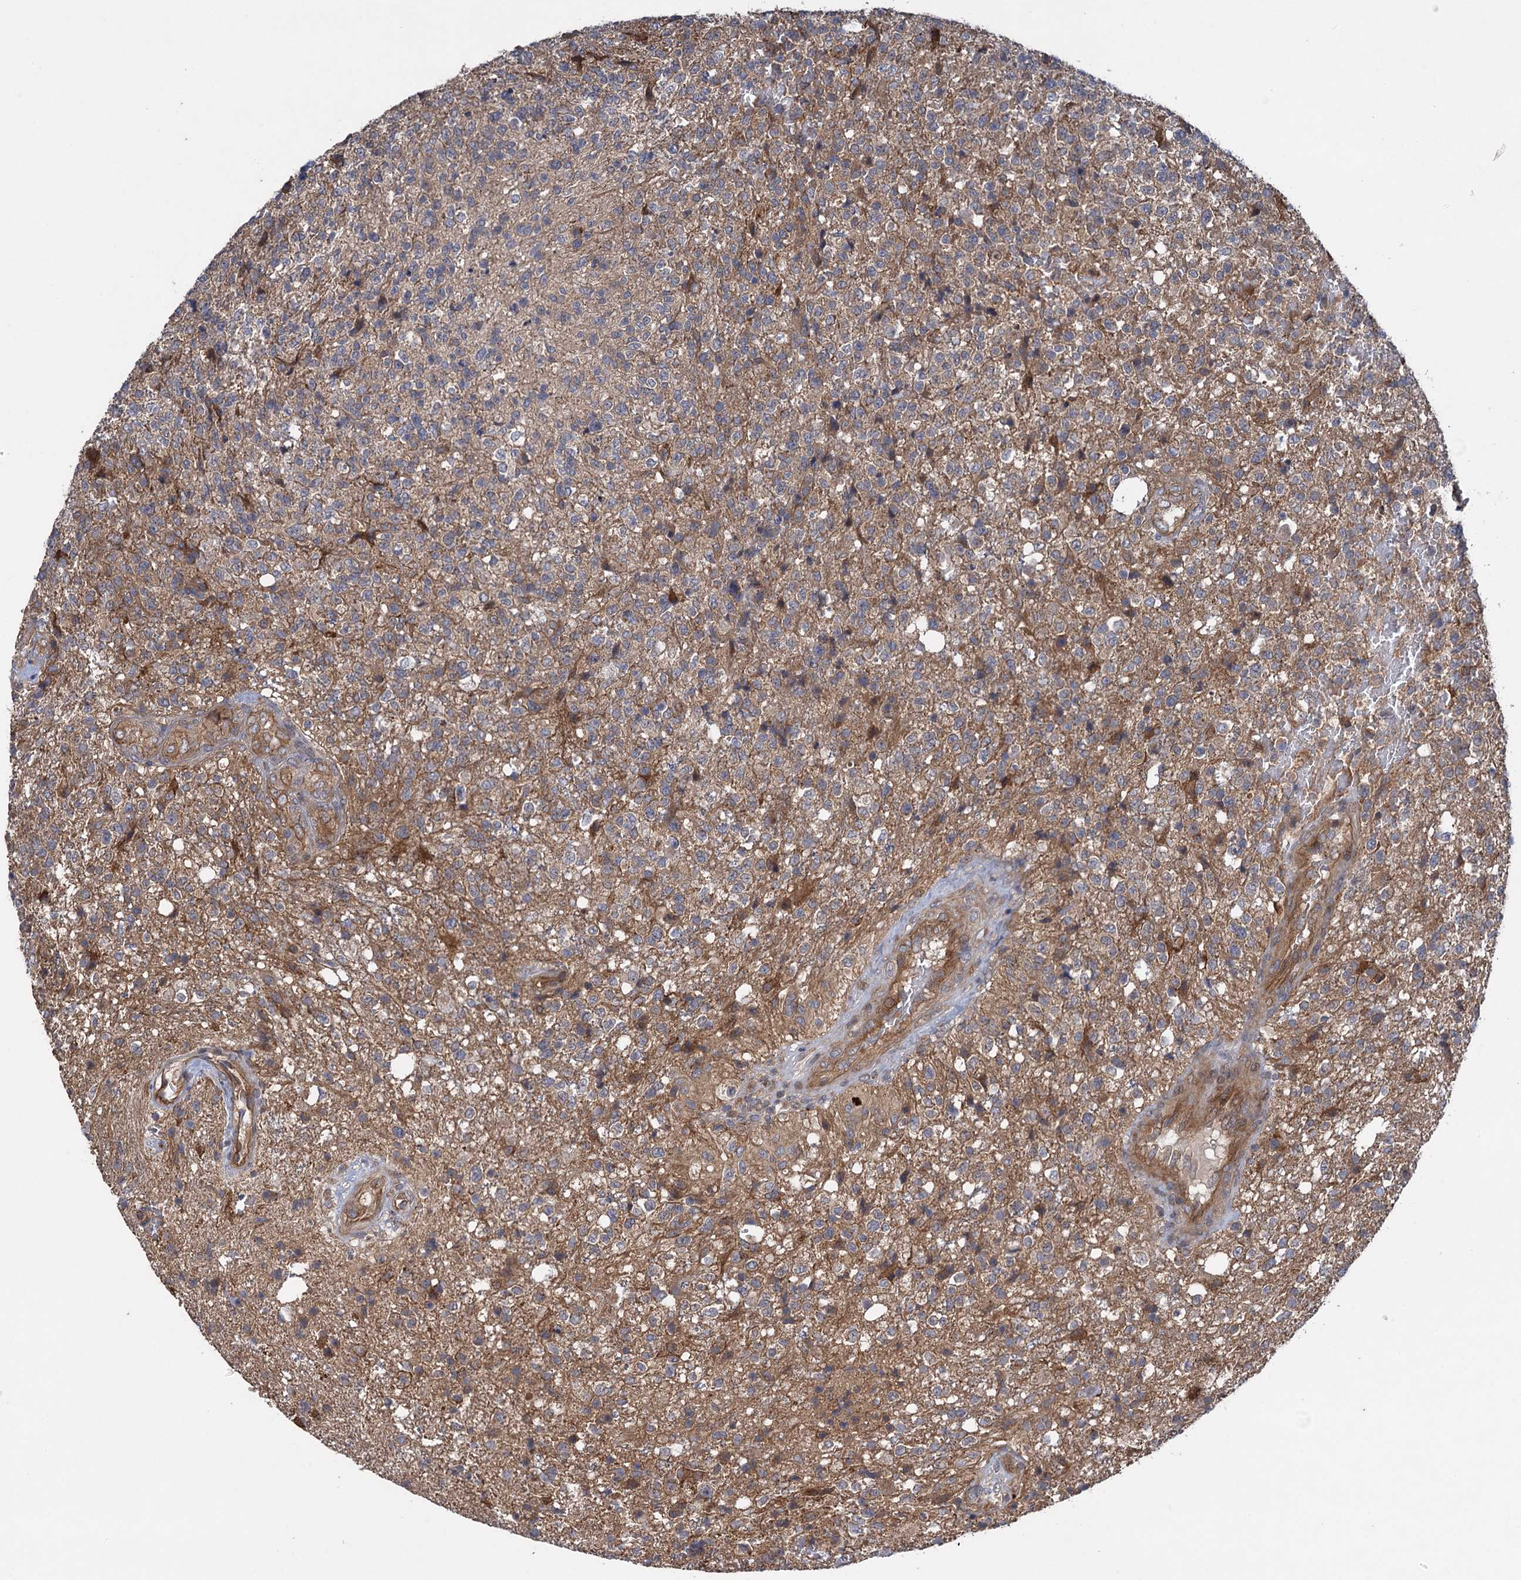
{"staining": {"intensity": "negative", "quantity": "none", "location": "none"}, "tissue": "glioma", "cell_type": "Tumor cells", "image_type": "cancer", "snomed": [{"axis": "morphology", "description": "Glioma, malignant, High grade"}, {"axis": "topography", "description": "Brain"}], "caption": "The IHC photomicrograph has no significant expression in tumor cells of glioma tissue.", "gene": "HAUS1", "patient": {"sex": "male", "age": 56}}